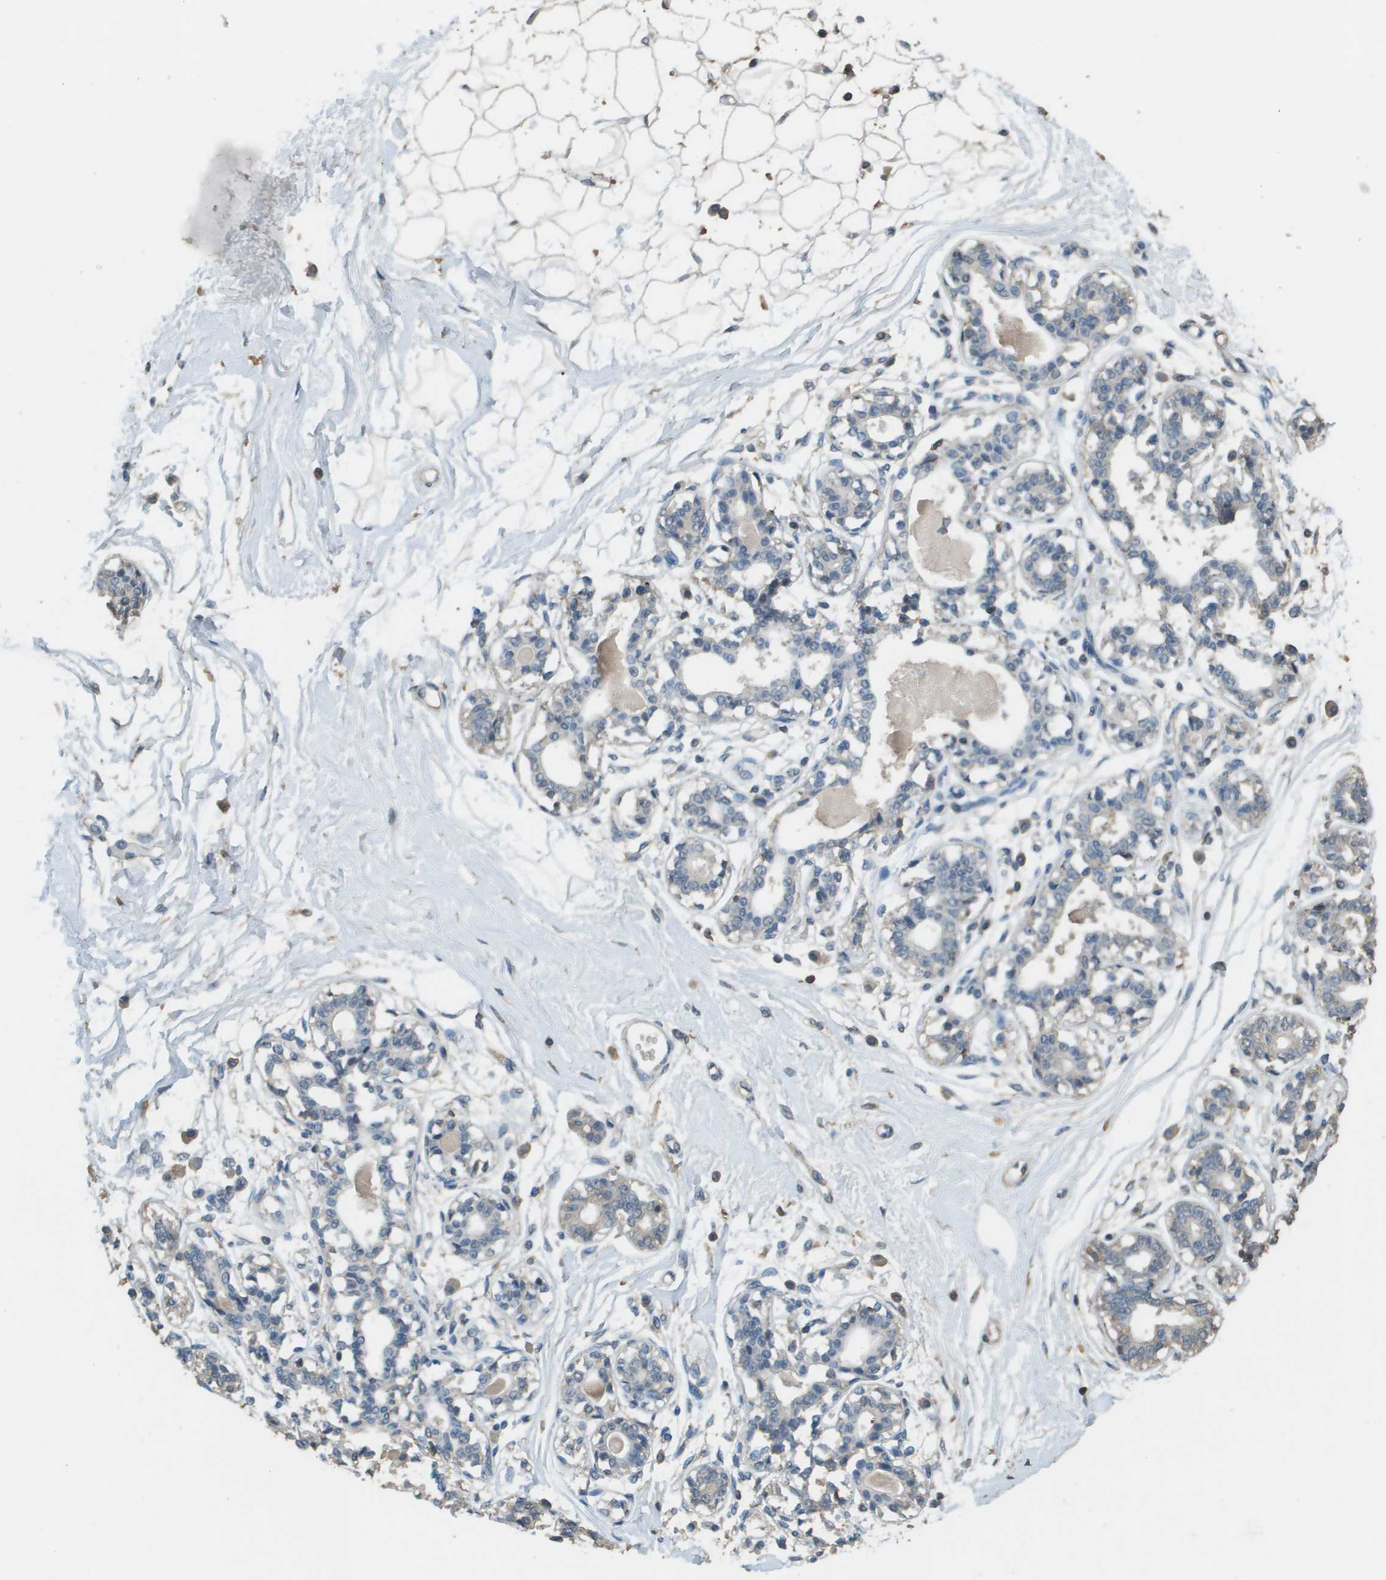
{"staining": {"intensity": "negative", "quantity": "none", "location": "none"}, "tissue": "breast", "cell_type": "Adipocytes", "image_type": "normal", "snomed": [{"axis": "morphology", "description": "Normal tissue, NOS"}, {"axis": "topography", "description": "Breast"}], "caption": "The immunohistochemistry histopathology image has no significant expression in adipocytes of breast.", "gene": "MS4A7", "patient": {"sex": "female", "age": 45}}